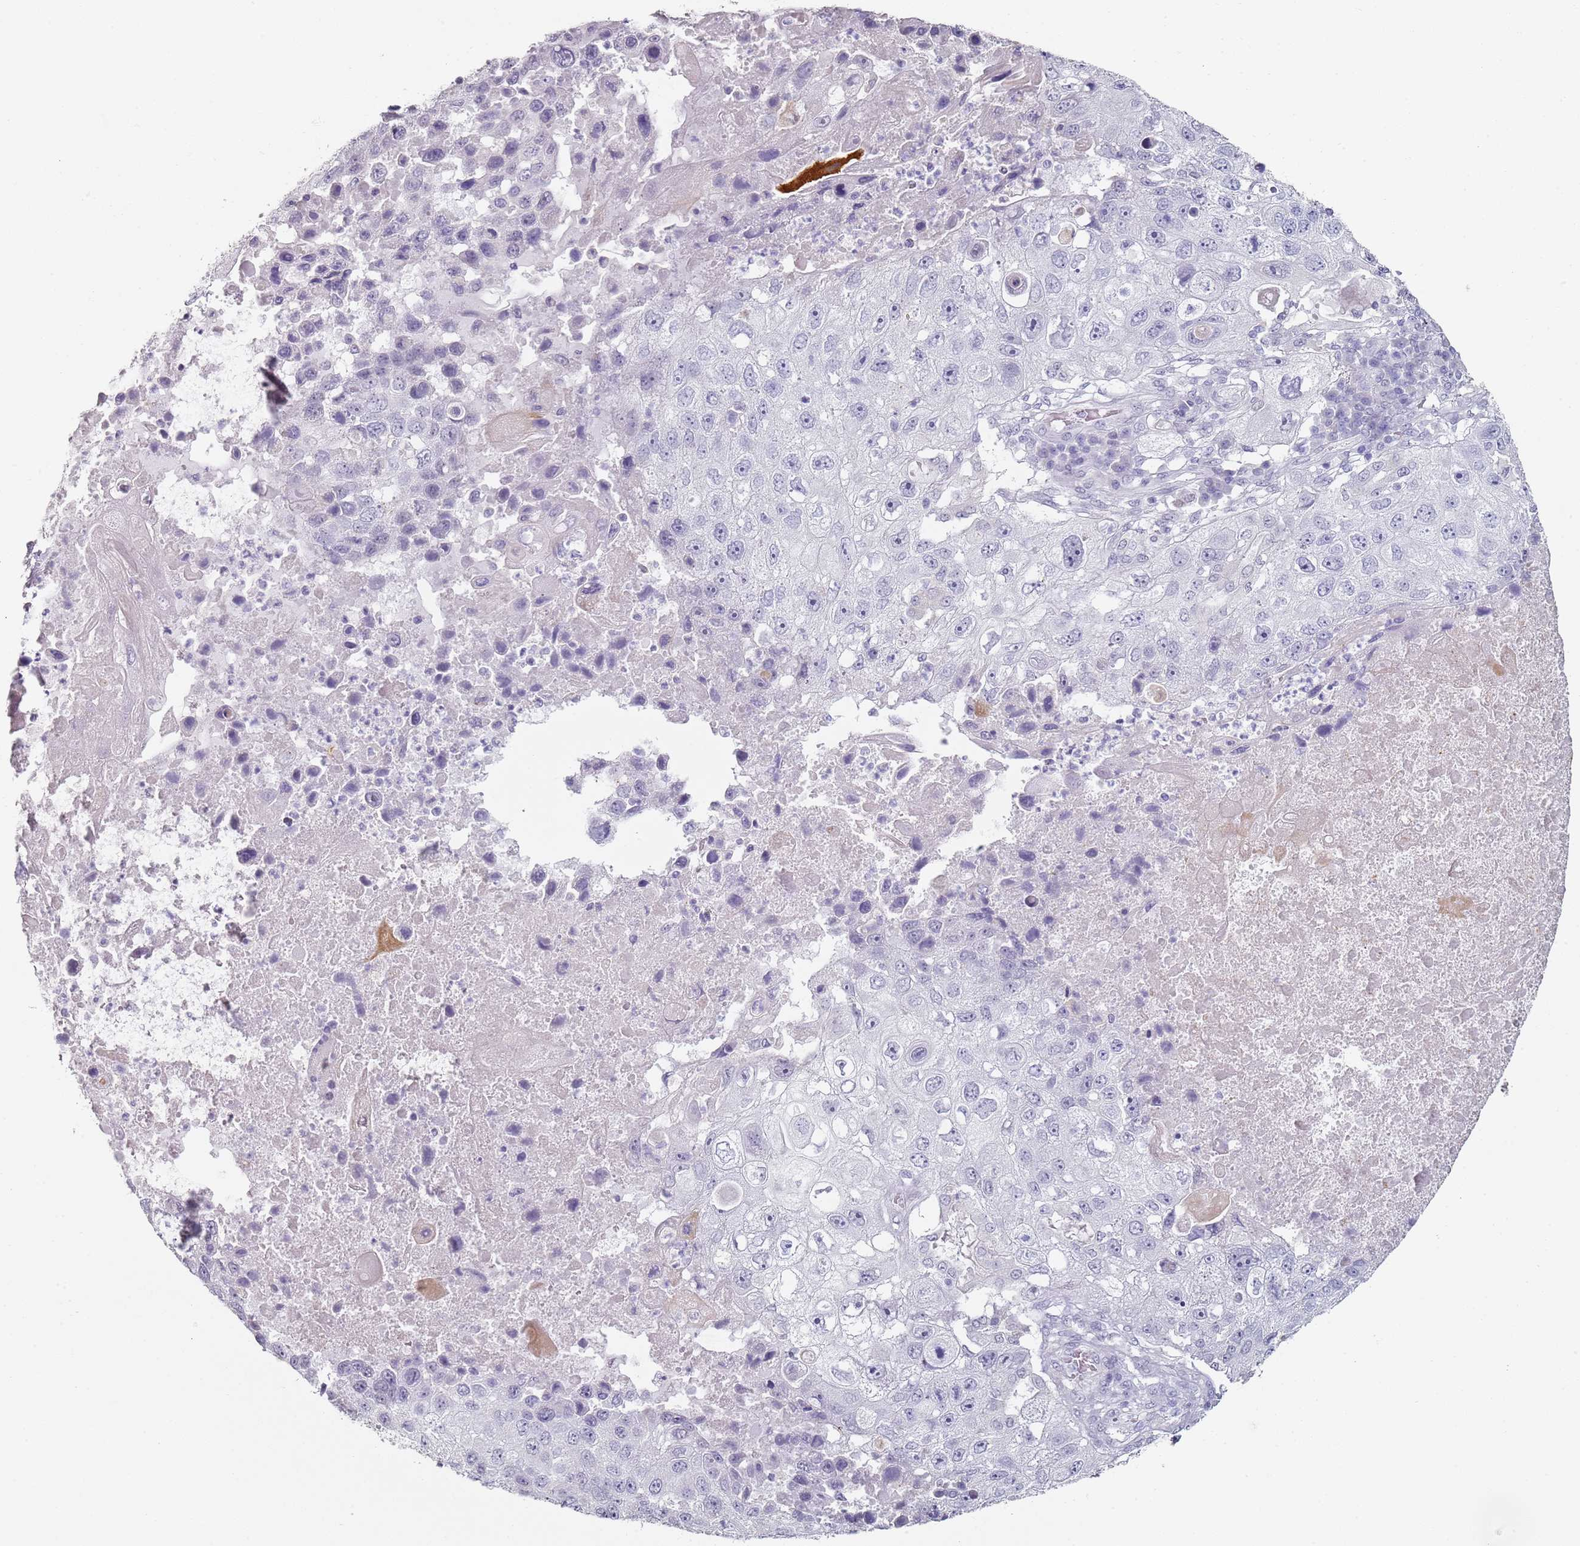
{"staining": {"intensity": "negative", "quantity": "none", "location": "none"}, "tissue": "lung cancer", "cell_type": "Tumor cells", "image_type": "cancer", "snomed": [{"axis": "morphology", "description": "Squamous cell carcinoma, NOS"}, {"axis": "topography", "description": "Lung"}], "caption": "There is no significant positivity in tumor cells of lung squamous cell carcinoma.", "gene": "DNAH11", "patient": {"sex": "male", "age": 61}}